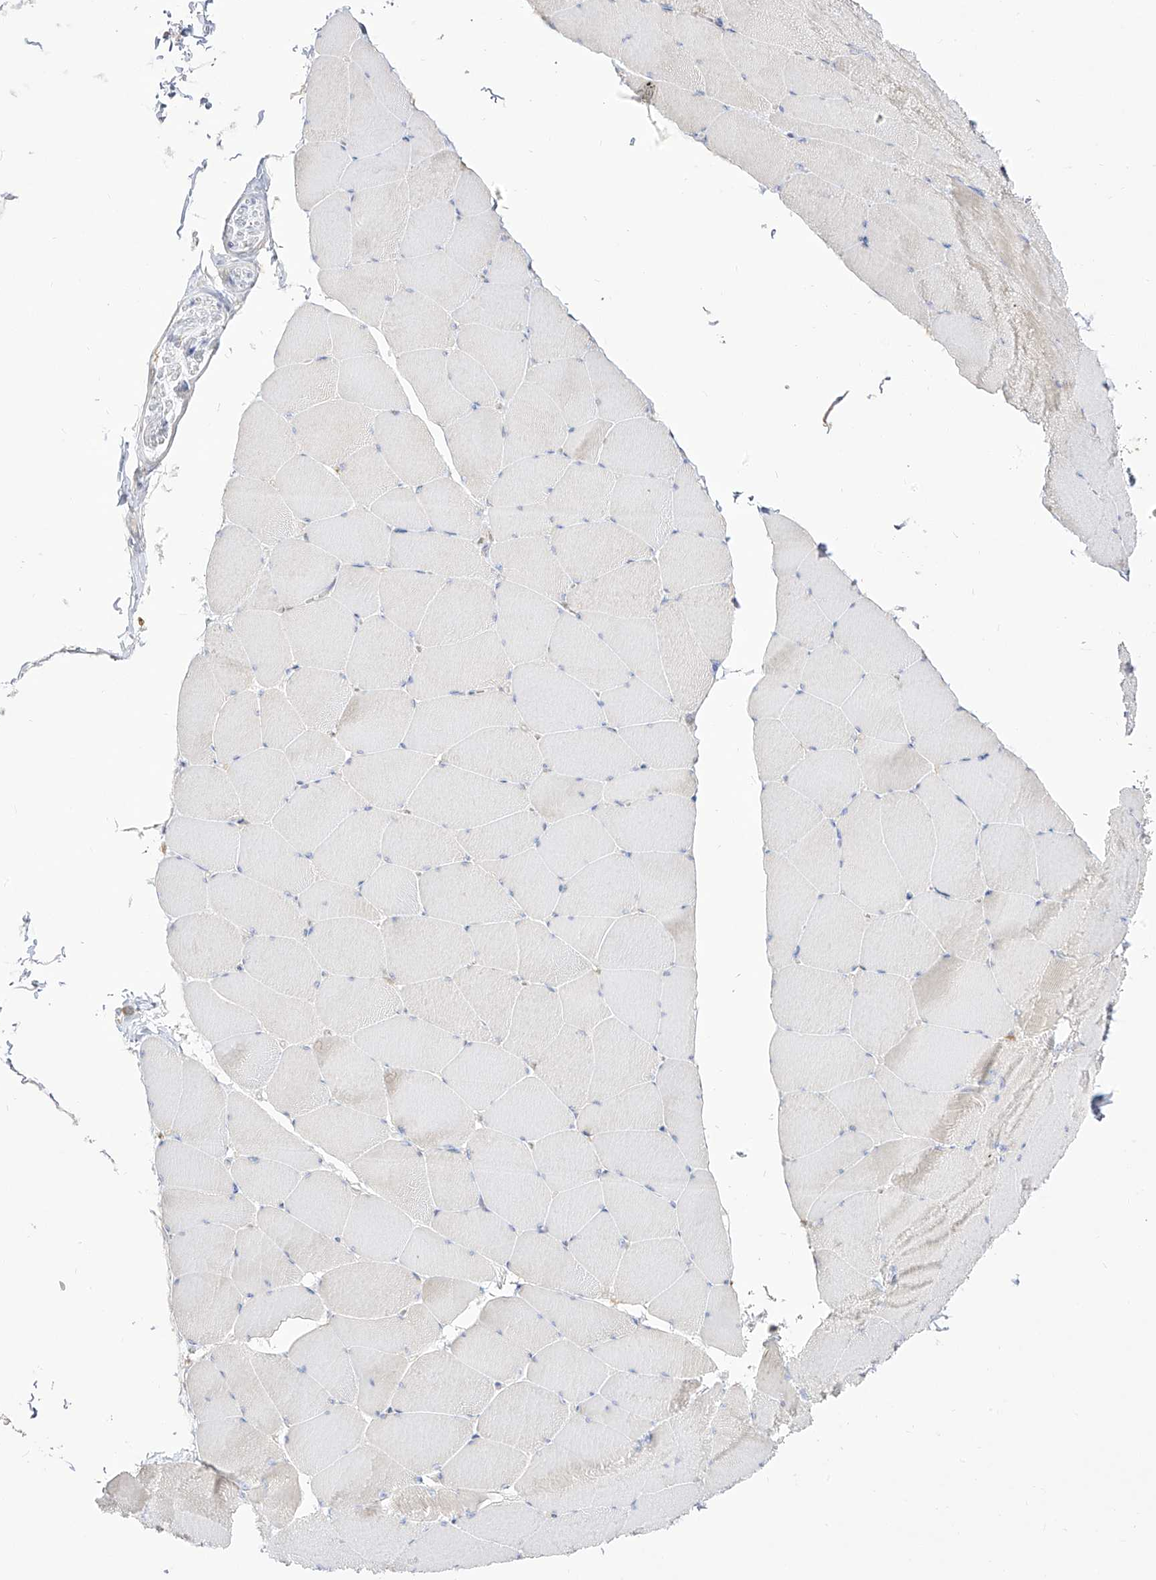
{"staining": {"intensity": "negative", "quantity": "none", "location": "none"}, "tissue": "skeletal muscle", "cell_type": "Myocytes", "image_type": "normal", "snomed": [{"axis": "morphology", "description": "Normal tissue, NOS"}, {"axis": "topography", "description": "Skeletal muscle"}], "caption": "IHC photomicrograph of unremarkable skeletal muscle: skeletal muscle stained with DAB (3,3'-diaminobenzidine) demonstrates no significant protein positivity in myocytes. Brightfield microscopy of IHC stained with DAB (3,3'-diaminobenzidine) (brown) and hematoxylin (blue), captured at high magnification.", "gene": "ZGRF1", "patient": {"sex": "male", "age": 62}}